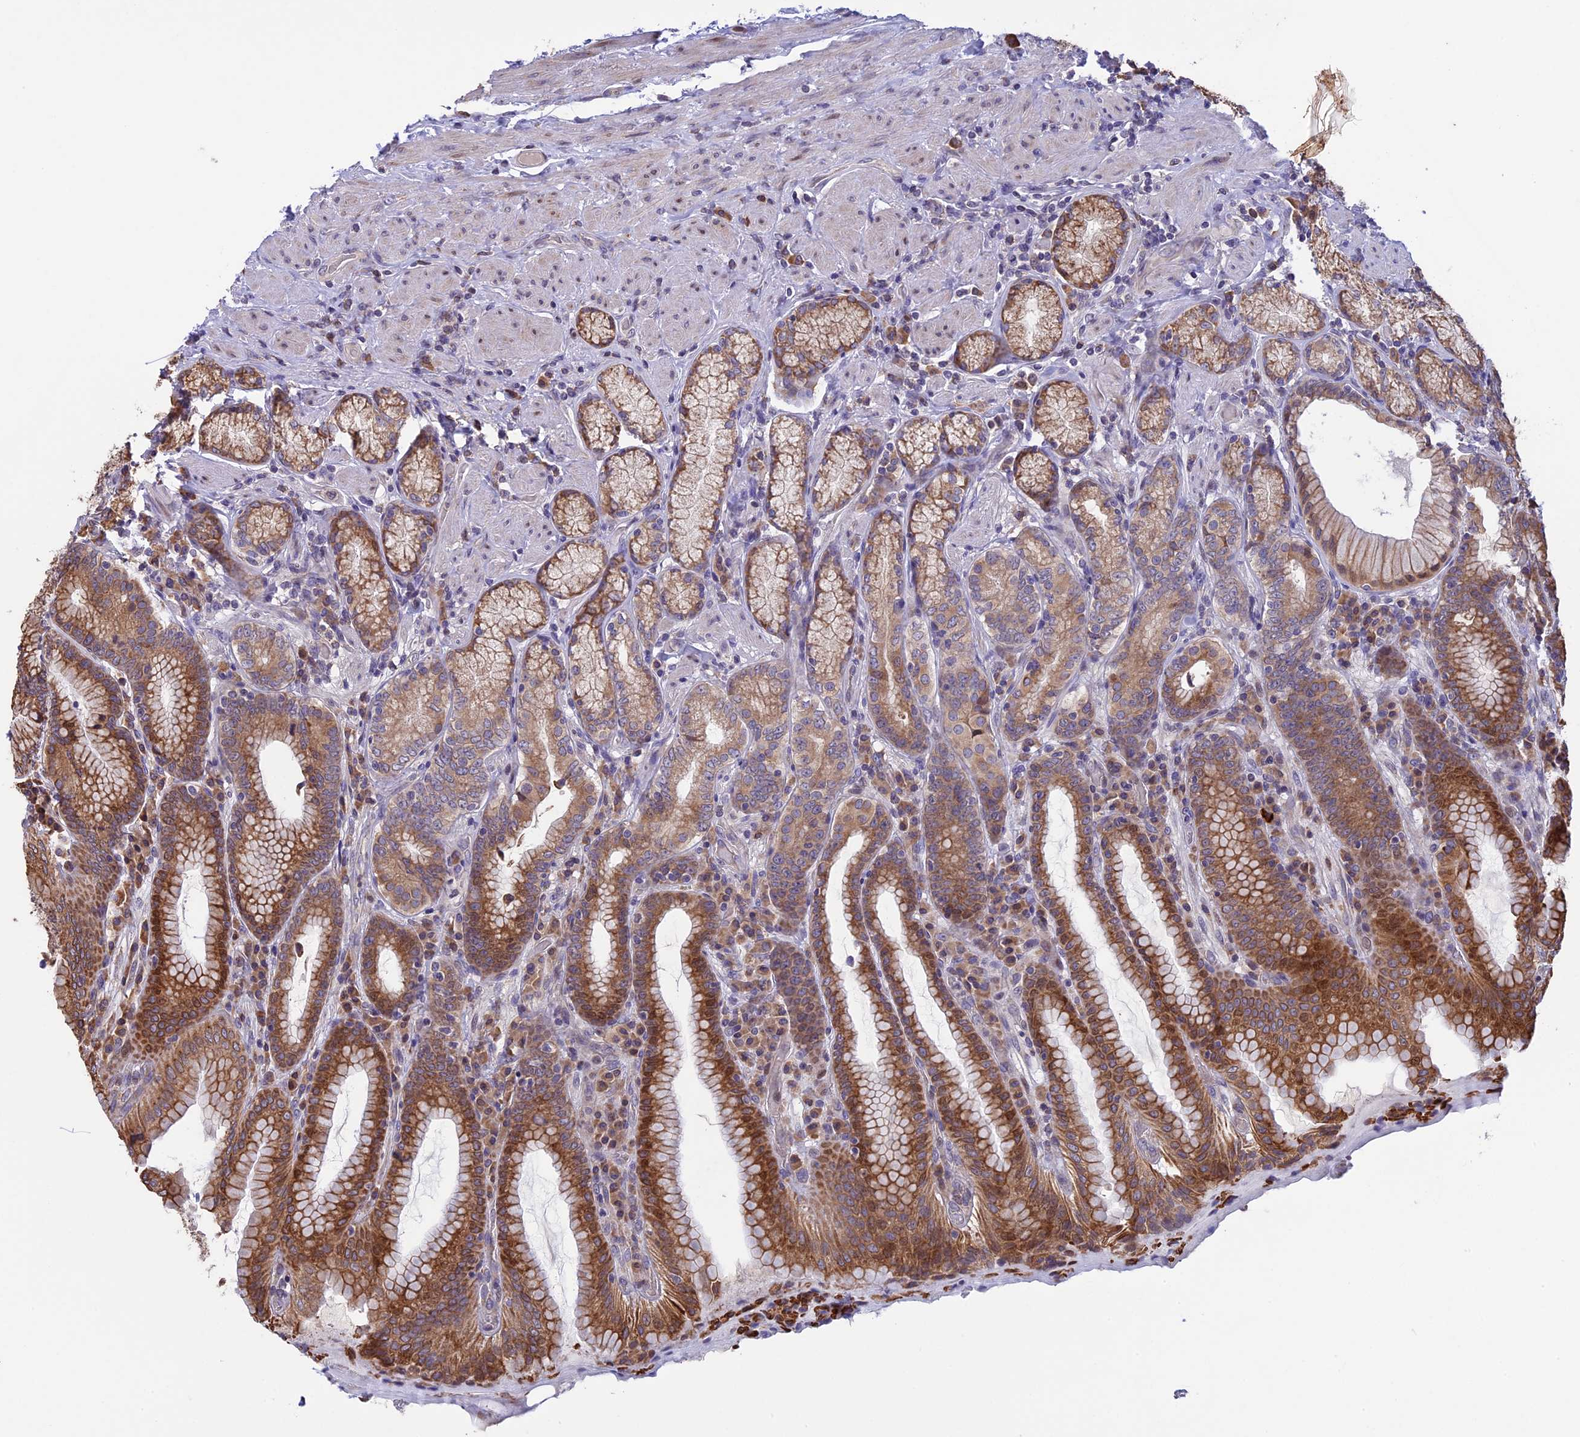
{"staining": {"intensity": "moderate", "quantity": ">75%", "location": "cytoplasmic/membranous"}, "tissue": "stomach", "cell_type": "Glandular cells", "image_type": "normal", "snomed": [{"axis": "morphology", "description": "Normal tissue, NOS"}, {"axis": "topography", "description": "Stomach, upper"}, {"axis": "topography", "description": "Stomach, lower"}], "caption": "The photomicrograph displays immunohistochemical staining of benign stomach. There is moderate cytoplasmic/membranous expression is present in about >75% of glandular cells.", "gene": "DMRTA2", "patient": {"sex": "female", "age": 76}}